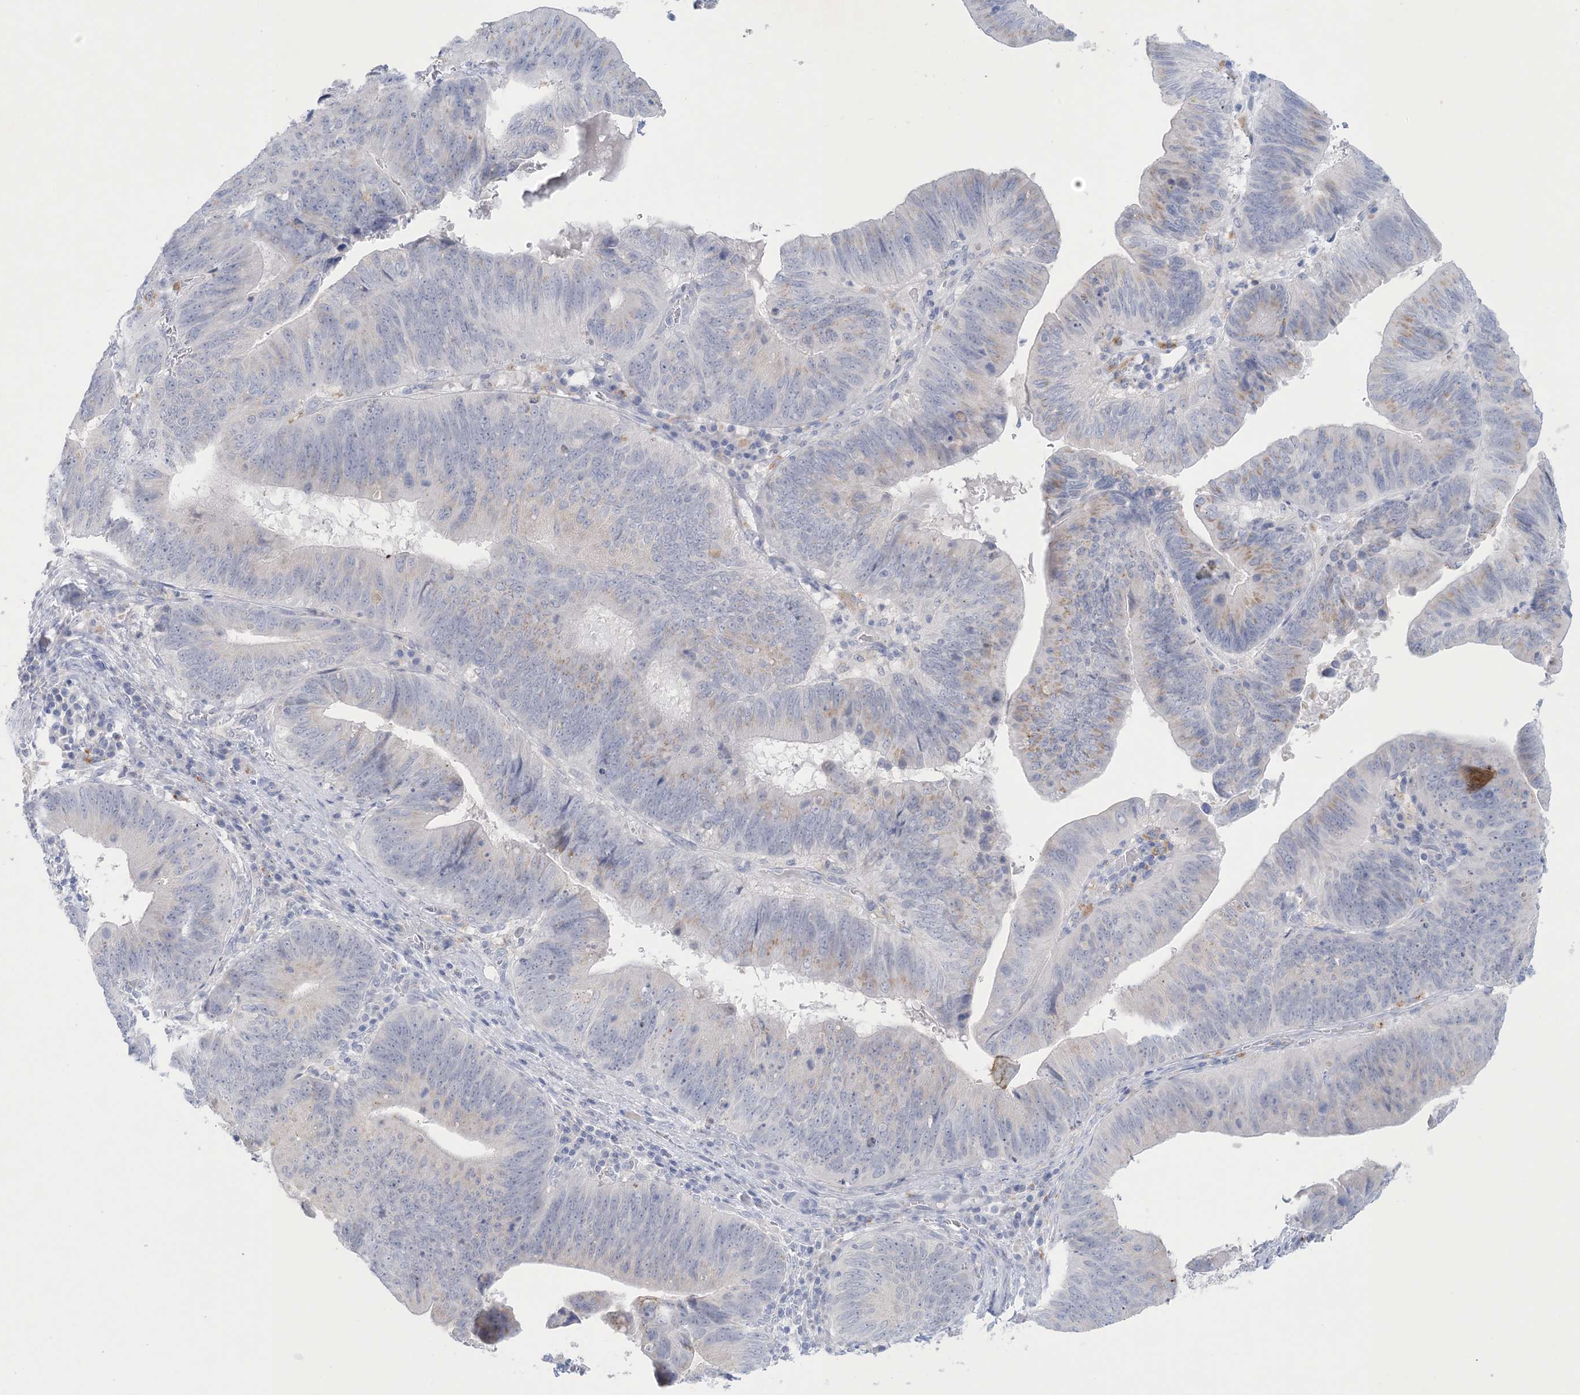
{"staining": {"intensity": "weak", "quantity": "<25%", "location": "cytoplasmic/membranous"}, "tissue": "pancreatic cancer", "cell_type": "Tumor cells", "image_type": "cancer", "snomed": [{"axis": "morphology", "description": "Adenocarcinoma, NOS"}, {"axis": "topography", "description": "Pancreas"}], "caption": "There is no significant positivity in tumor cells of pancreatic adenocarcinoma.", "gene": "GABRG1", "patient": {"sex": "male", "age": 63}}